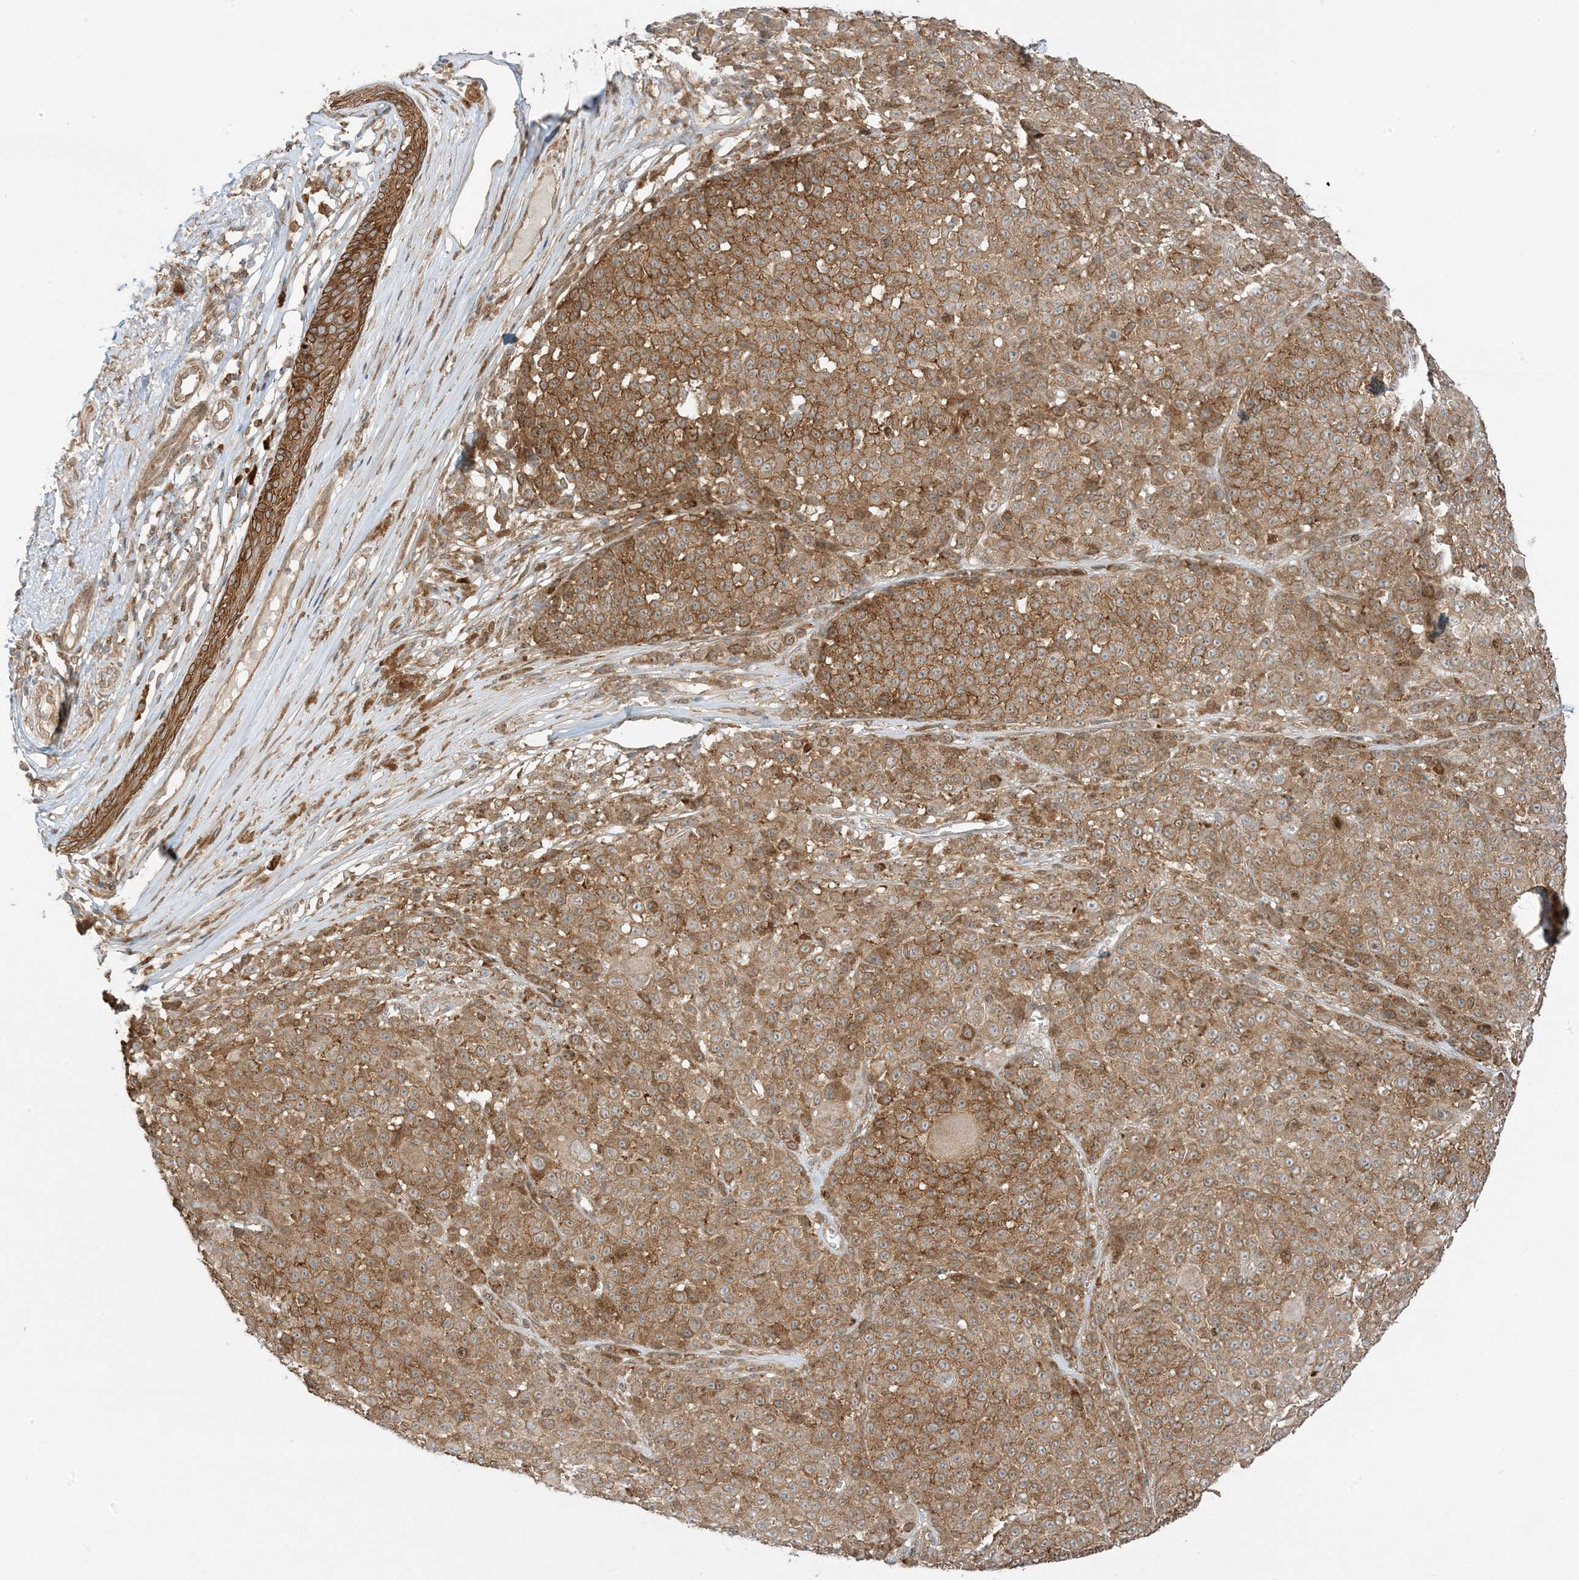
{"staining": {"intensity": "moderate", "quantity": ">75%", "location": "cytoplasmic/membranous"}, "tissue": "melanoma", "cell_type": "Tumor cells", "image_type": "cancer", "snomed": [{"axis": "morphology", "description": "Malignant melanoma, NOS"}, {"axis": "topography", "description": "Skin"}], "caption": "Protein expression analysis of human malignant melanoma reveals moderate cytoplasmic/membranous staining in about >75% of tumor cells.", "gene": "SCARF2", "patient": {"sex": "female", "age": 94}}